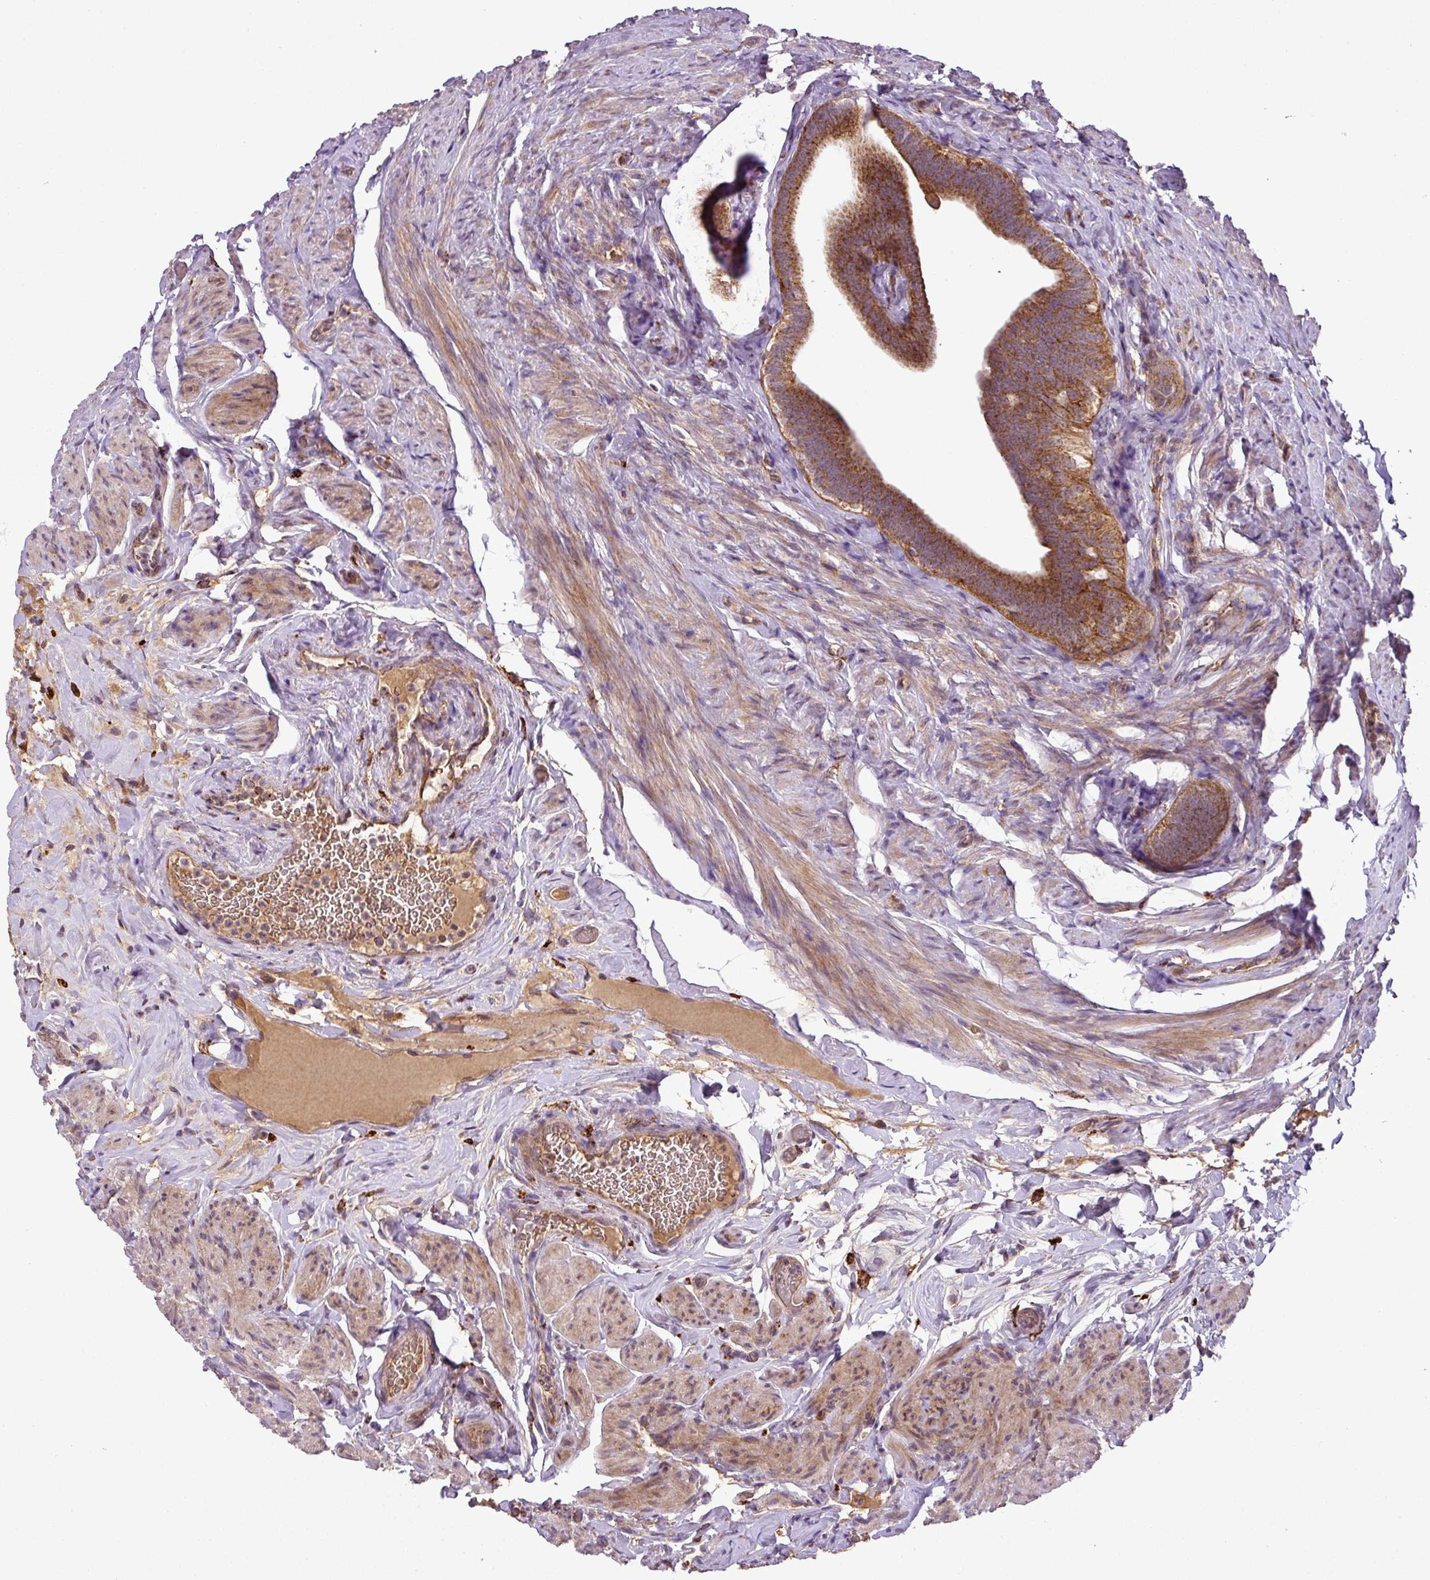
{"staining": {"intensity": "strong", "quantity": ">75%", "location": "cytoplasmic/membranous"}, "tissue": "fallopian tube", "cell_type": "Glandular cells", "image_type": "normal", "snomed": [{"axis": "morphology", "description": "Normal tissue, NOS"}, {"axis": "topography", "description": "Fallopian tube"}], "caption": "High-magnification brightfield microscopy of normal fallopian tube stained with DAB (3,3'-diaminobenzidine) (brown) and counterstained with hematoxylin (blue). glandular cells exhibit strong cytoplasmic/membranous positivity is identified in about>75% of cells. The staining was performed using DAB, with brown indicating positive protein expression. Nuclei are stained blue with hematoxylin.", "gene": "ZNF513", "patient": {"sex": "female", "age": 69}}